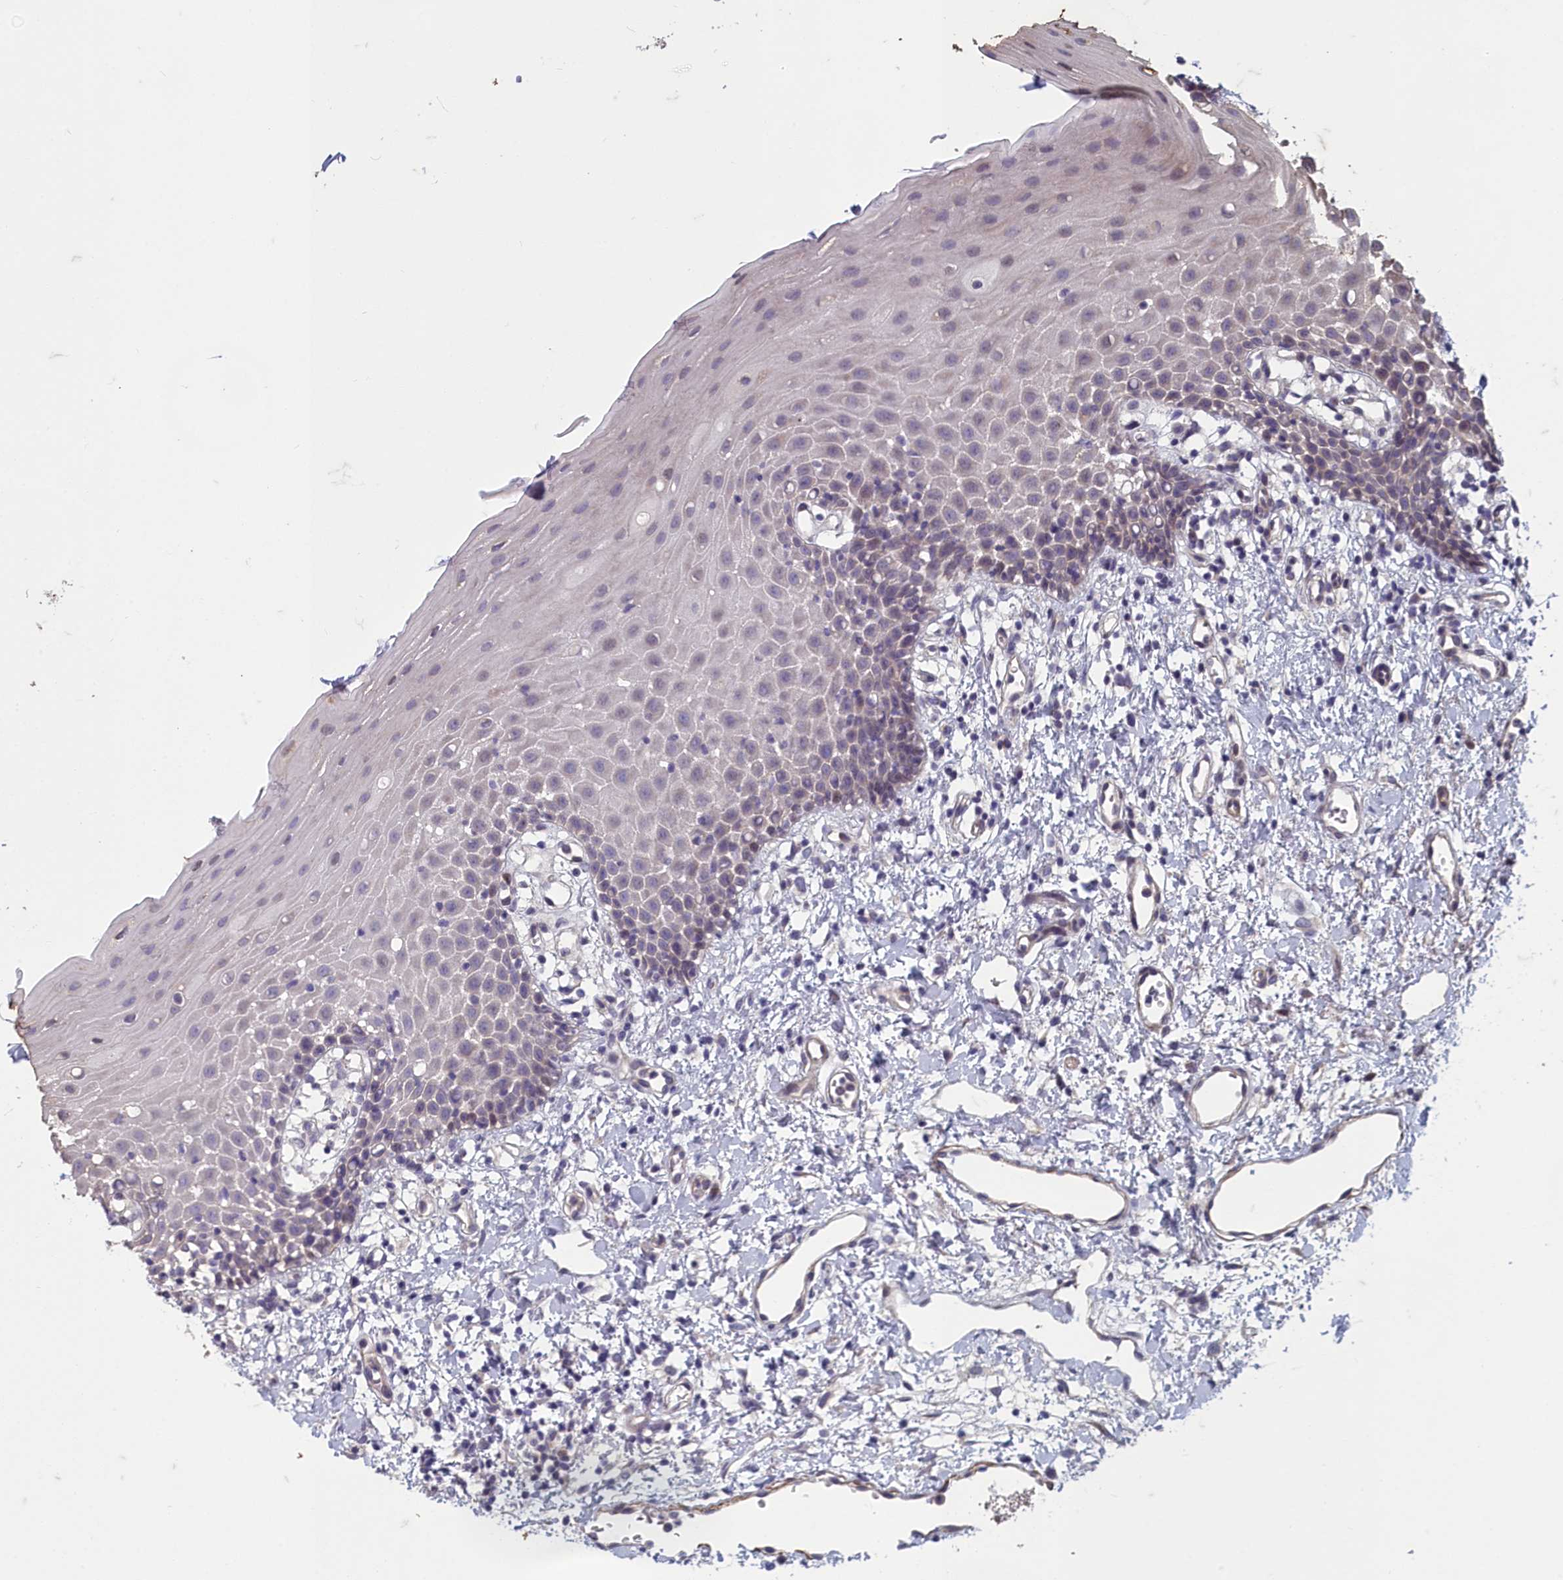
{"staining": {"intensity": "weak", "quantity": "<25%", "location": "nuclear"}, "tissue": "oral mucosa", "cell_type": "Squamous epithelial cells", "image_type": "normal", "snomed": [{"axis": "morphology", "description": "Normal tissue, NOS"}, {"axis": "topography", "description": "Oral tissue"}], "caption": "DAB immunohistochemical staining of normal oral mucosa exhibits no significant staining in squamous epithelial cells. (Brightfield microscopy of DAB (3,3'-diaminobenzidine) IHC at high magnification).", "gene": "ZNF626", "patient": {"sex": "female", "age": 70}}